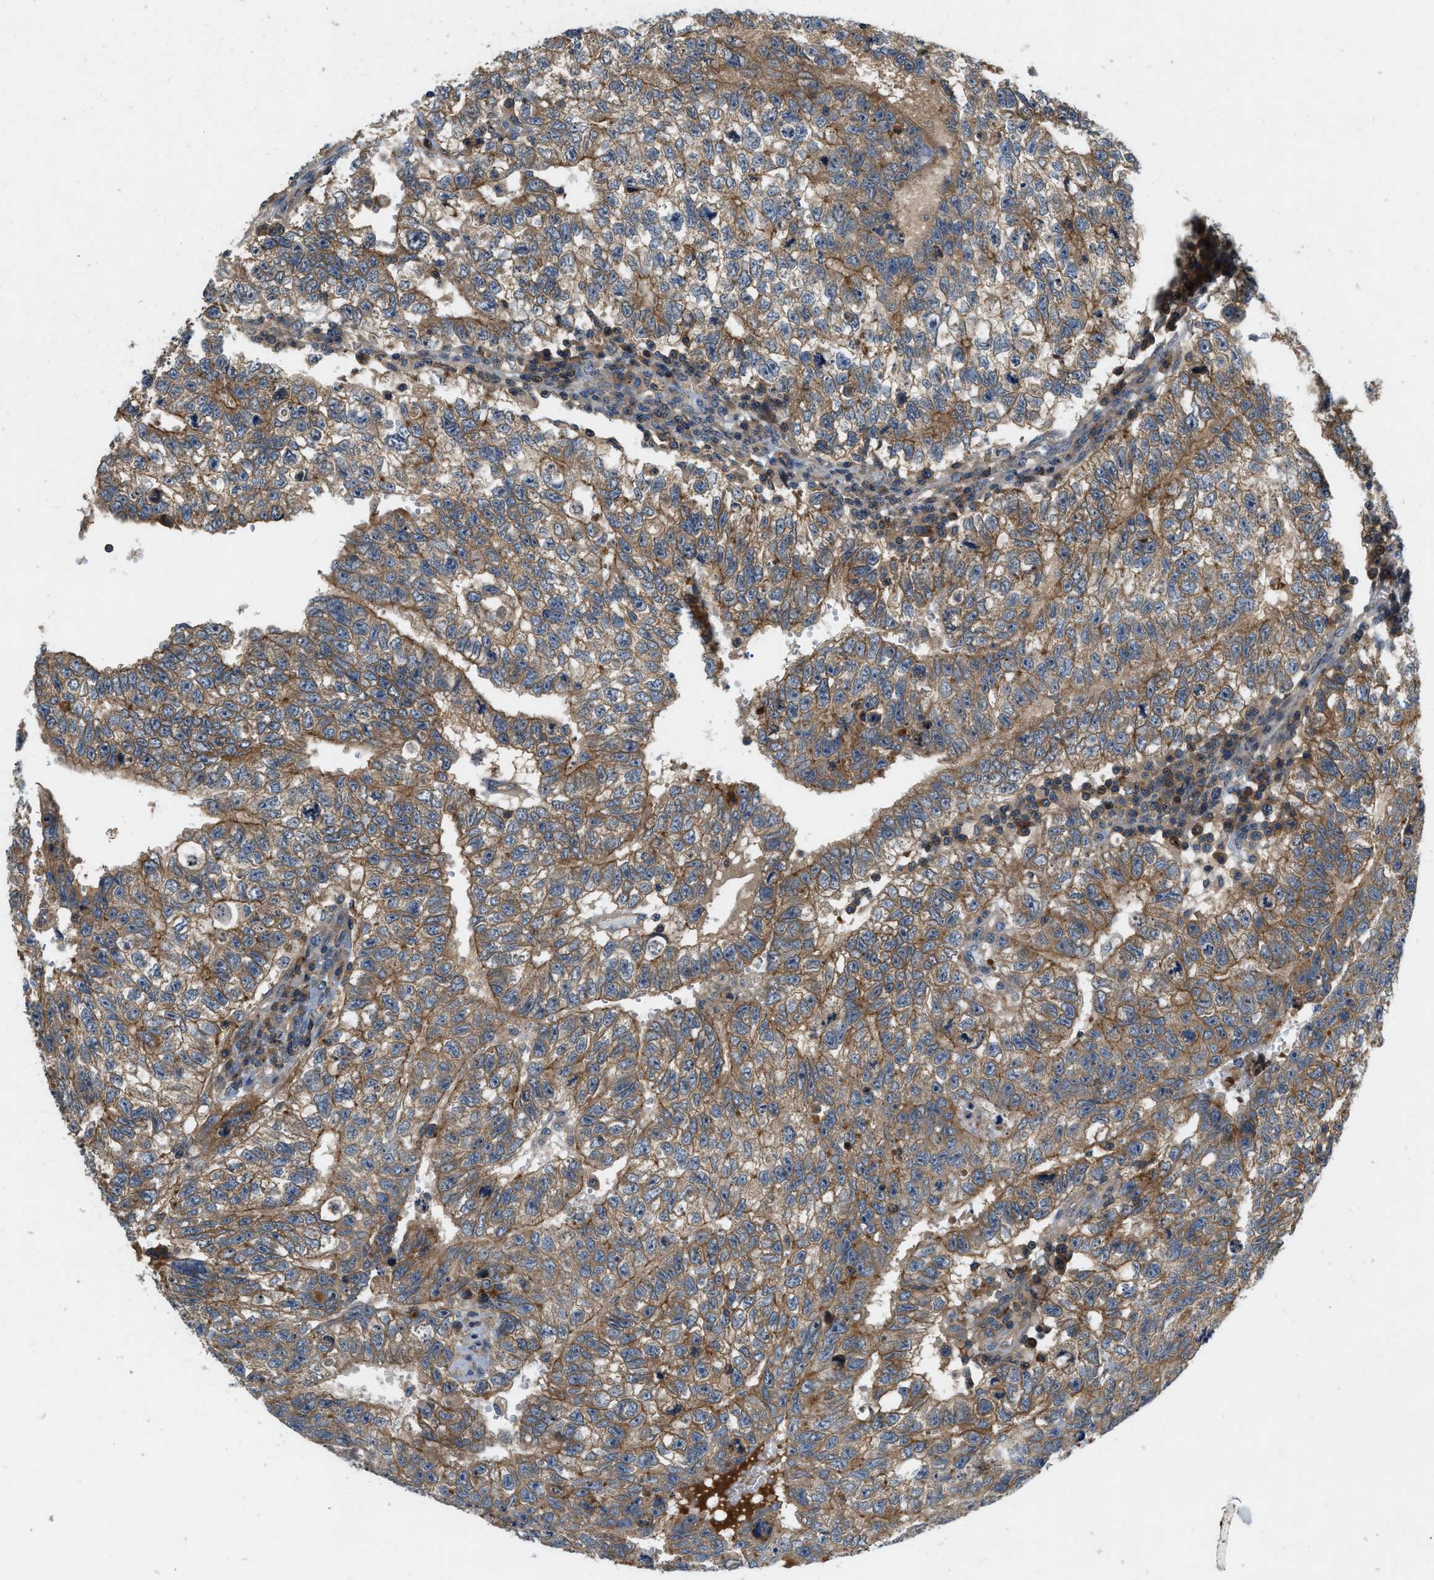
{"staining": {"intensity": "moderate", "quantity": ">75%", "location": "cytoplasmic/membranous"}, "tissue": "testis cancer", "cell_type": "Tumor cells", "image_type": "cancer", "snomed": [{"axis": "morphology", "description": "Seminoma, NOS"}, {"axis": "morphology", "description": "Carcinoma, Embryonal, NOS"}, {"axis": "topography", "description": "Testis"}], "caption": "Tumor cells display medium levels of moderate cytoplasmic/membranous positivity in about >75% of cells in human testis cancer.", "gene": "CNNM3", "patient": {"sex": "male", "age": 38}}